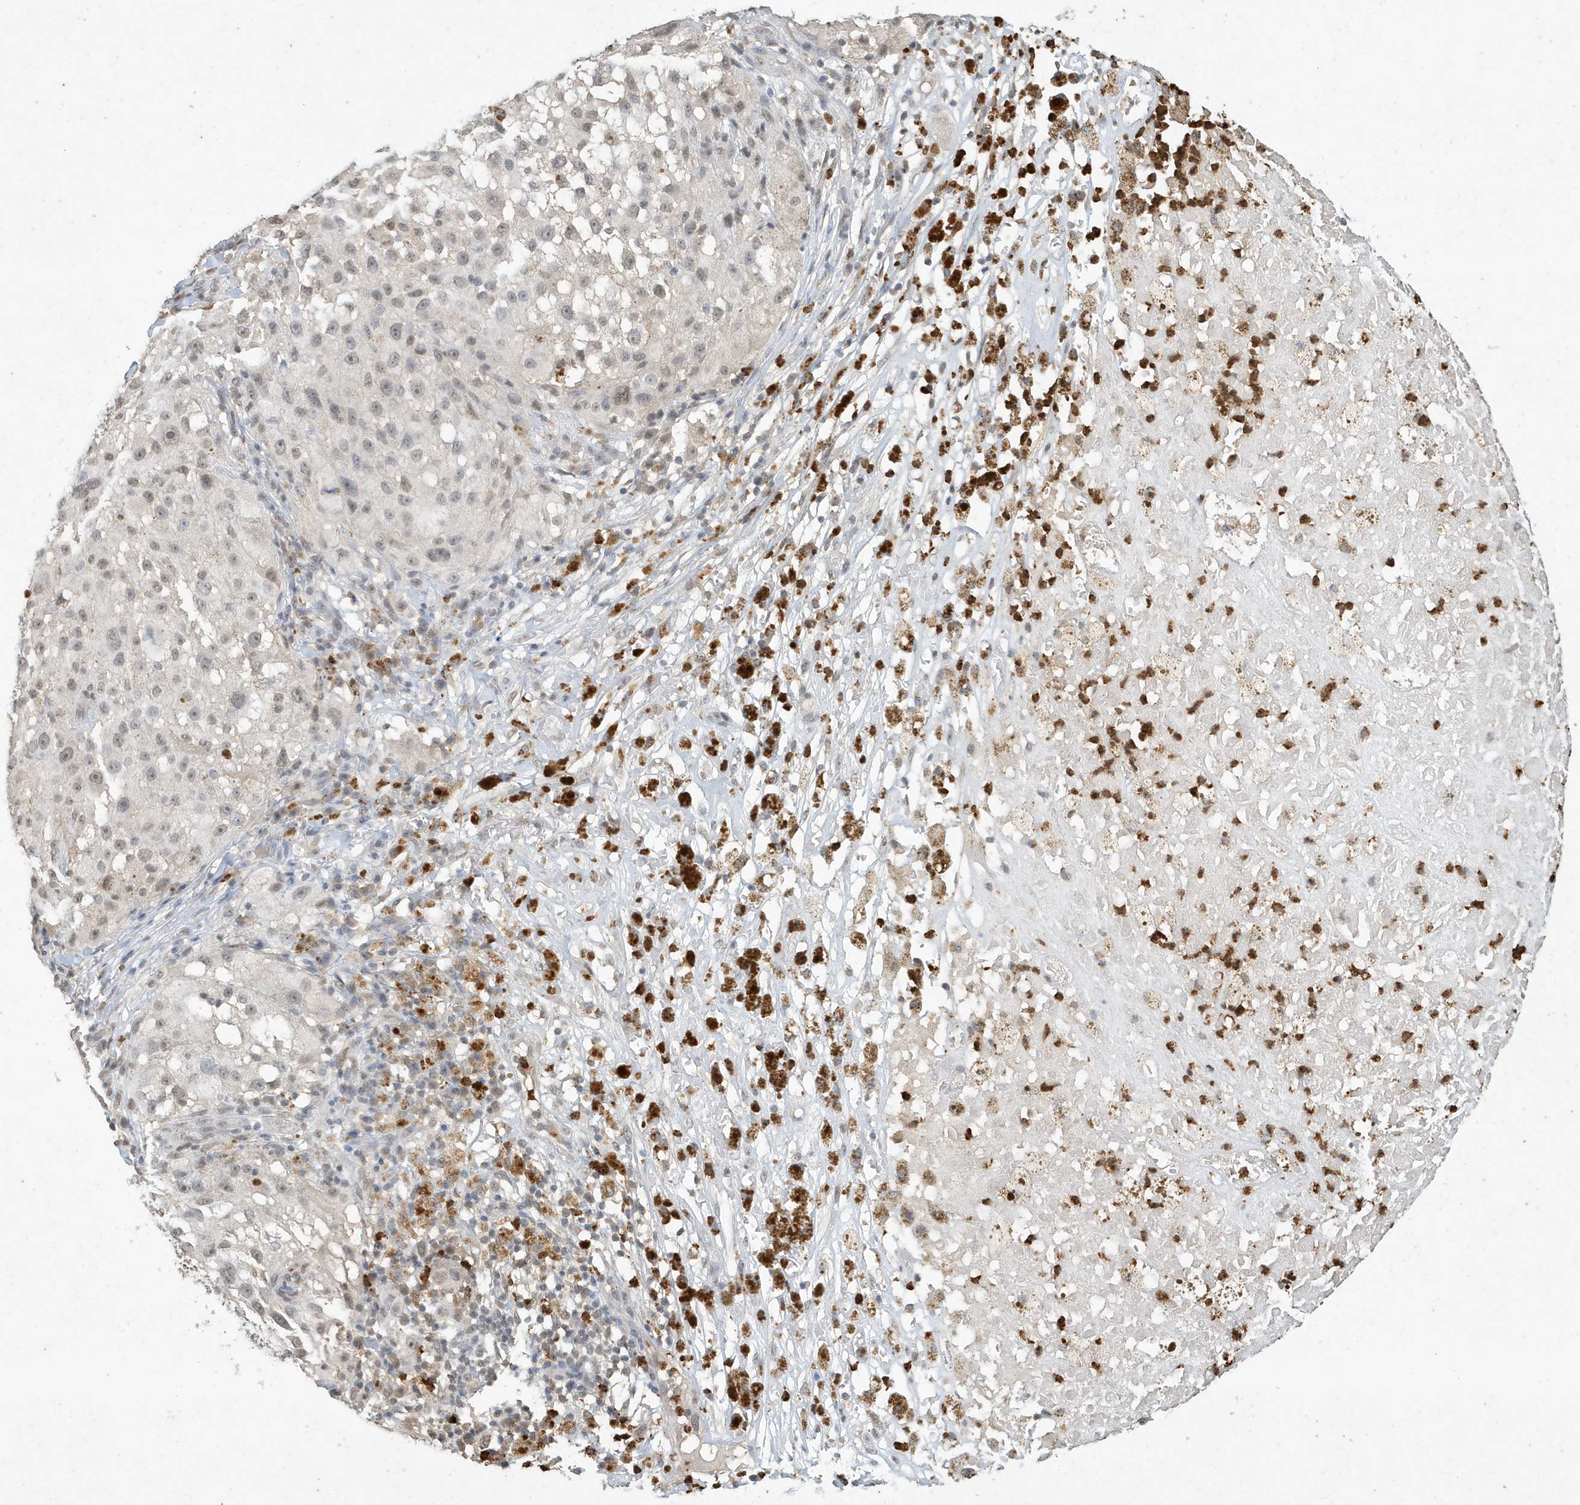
{"staining": {"intensity": "negative", "quantity": "none", "location": "none"}, "tissue": "melanoma", "cell_type": "Tumor cells", "image_type": "cancer", "snomed": [{"axis": "morphology", "description": "Necrosis, NOS"}, {"axis": "morphology", "description": "Malignant melanoma, NOS"}, {"axis": "topography", "description": "Skin"}], "caption": "IHC photomicrograph of neoplastic tissue: human melanoma stained with DAB exhibits no significant protein positivity in tumor cells.", "gene": "DEFA1", "patient": {"sex": "female", "age": 87}}